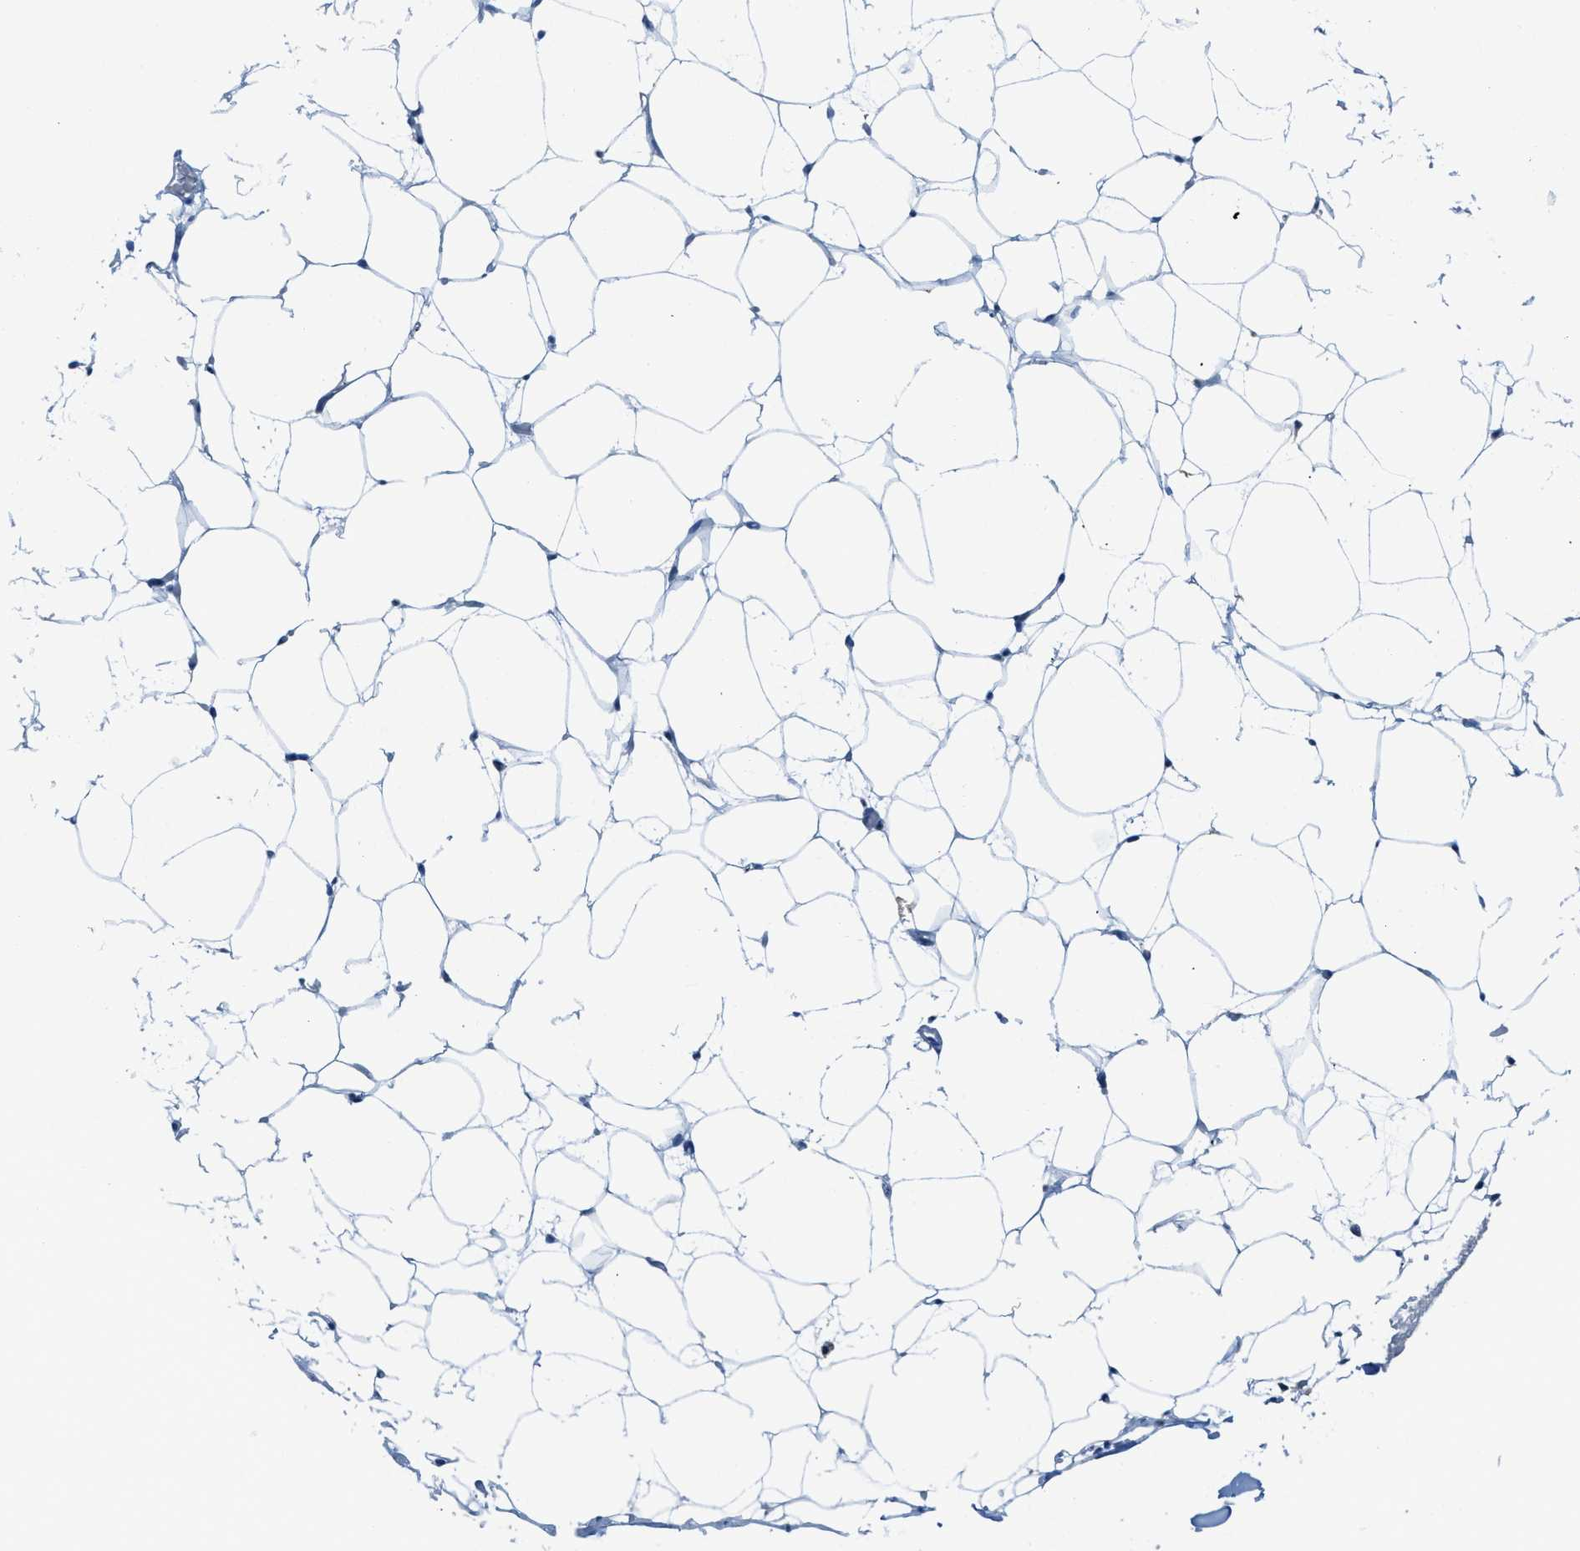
{"staining": {"intensity": "negative", "quantity": "none", "location": "none"}, "tissue": "adipose tissue", "cell_type": "Adipocytes", "image_type": "normal", "snomed": [{"axis": "morphology", "description": "Normal tissue, NOS"}, {"axis": "topography", "description": "Breast"}, {"axis": "topography", "description": "Soft tissue"}], "caption": "The histopathology image shows no significant positivity in adipocytes of adipose tissue. (DAB IHC visualized using brightfield microscopy, high magnification).", "gene": "SERPINB1", "patient": {"sex": "female", "age": 75}}